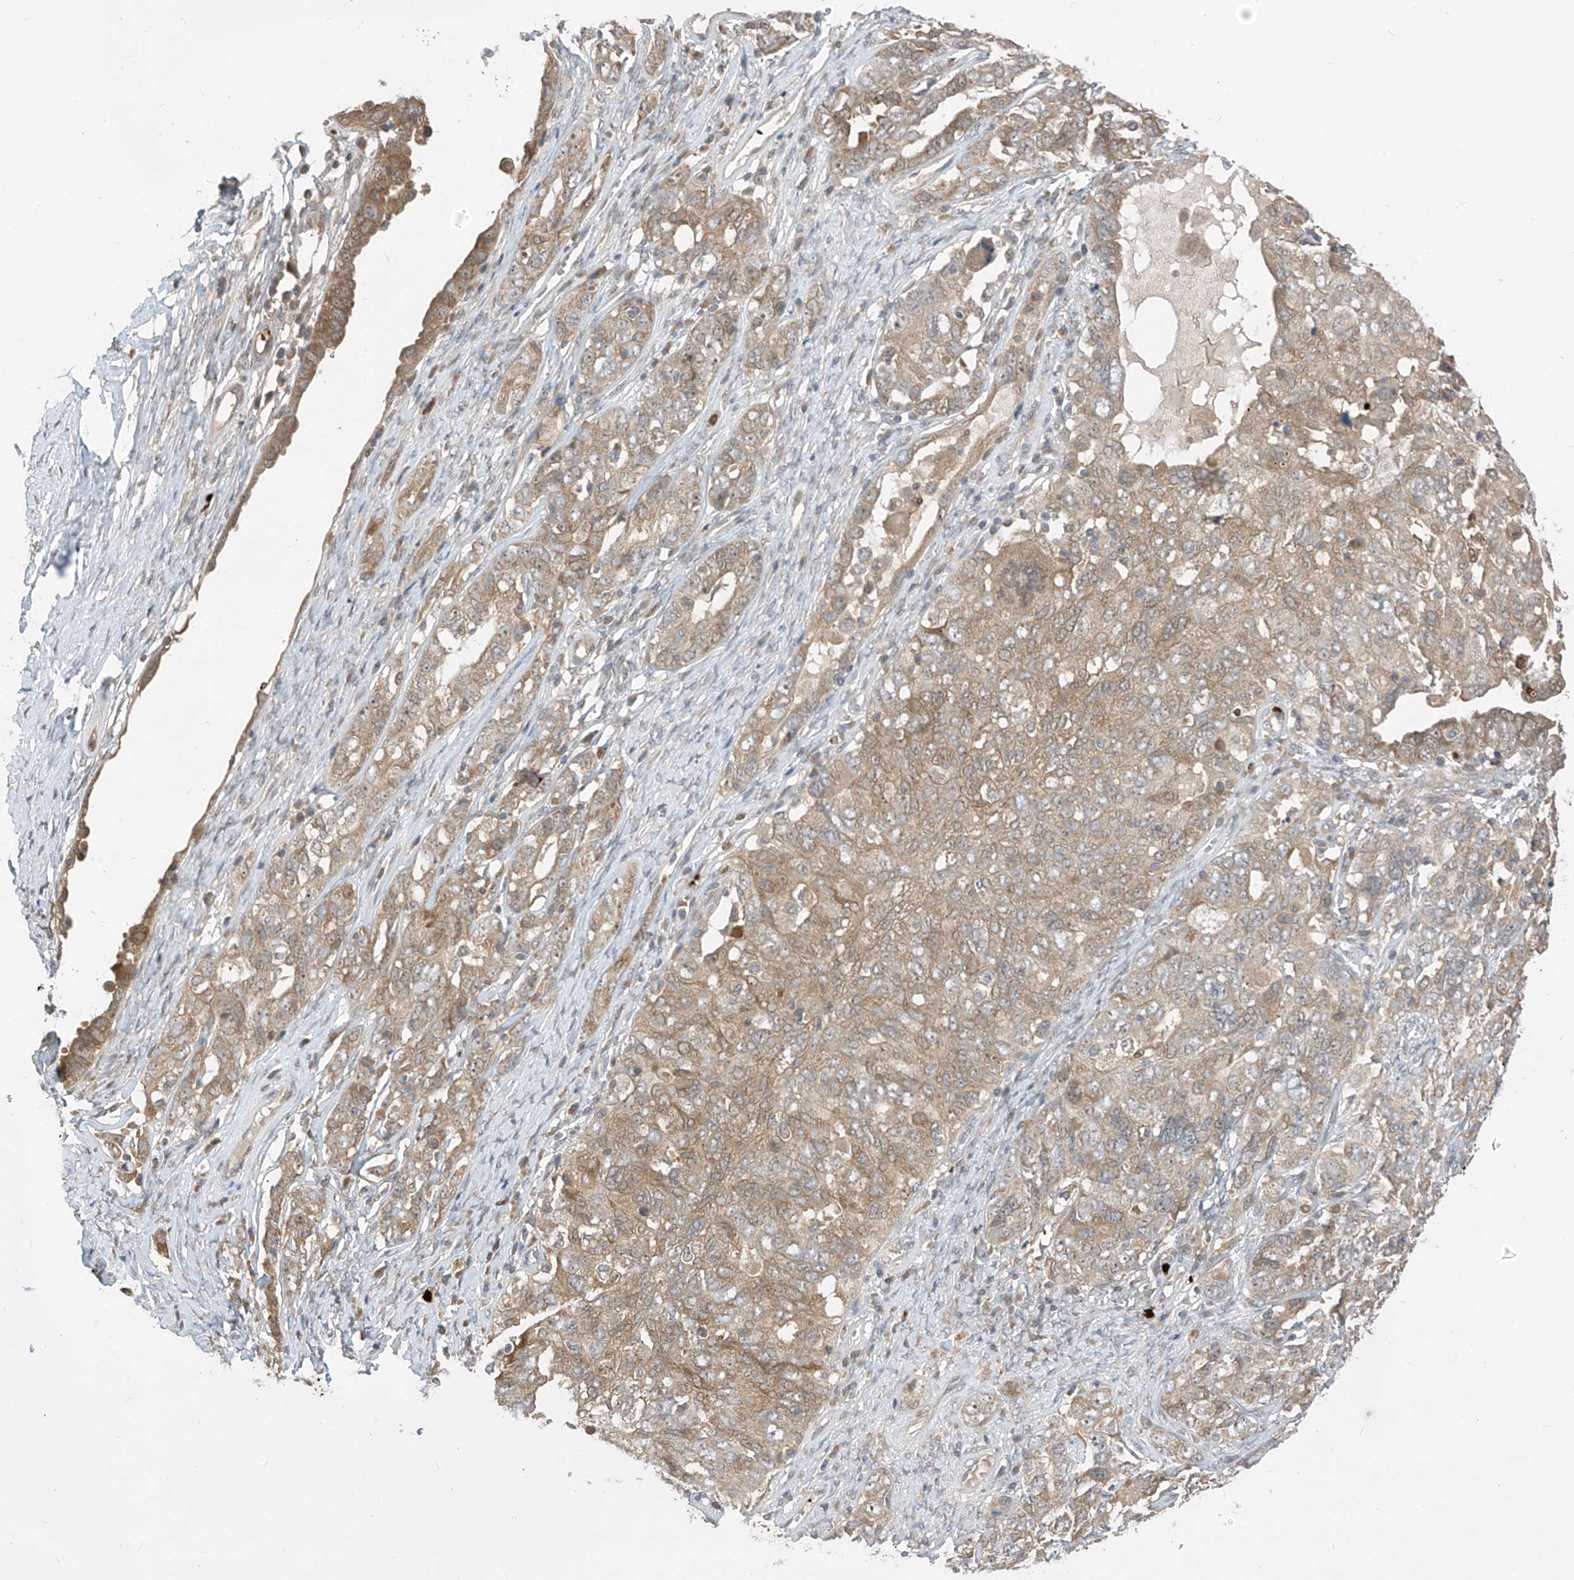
{"staining": {"intensity": "weak", "quantity": "25%-75%", "location": "cytoplasmic/membranous"}, "tissue": "ovarian cancer", "cell_type": "Tumor cells", "image_type": "cancer", "snomed": [{"axis": "morphology", "description": "Carcinoma, endometroid"}, {"axis": "topography", "description": "Ovary"}], "caption": "A brown stain labels weak cytoplasmic/membranous staining of a protein in human ovarian endometroid carcinoma tumor cells. The protein of interest is stained brown, and the nuclei are stained in blue (DAB (3,3'-diaminobenzidine) IHC with brightfield microscopy, high magnification).", "gene": "CNKSR1", "patient": {"sex": "female", "age": 62}}